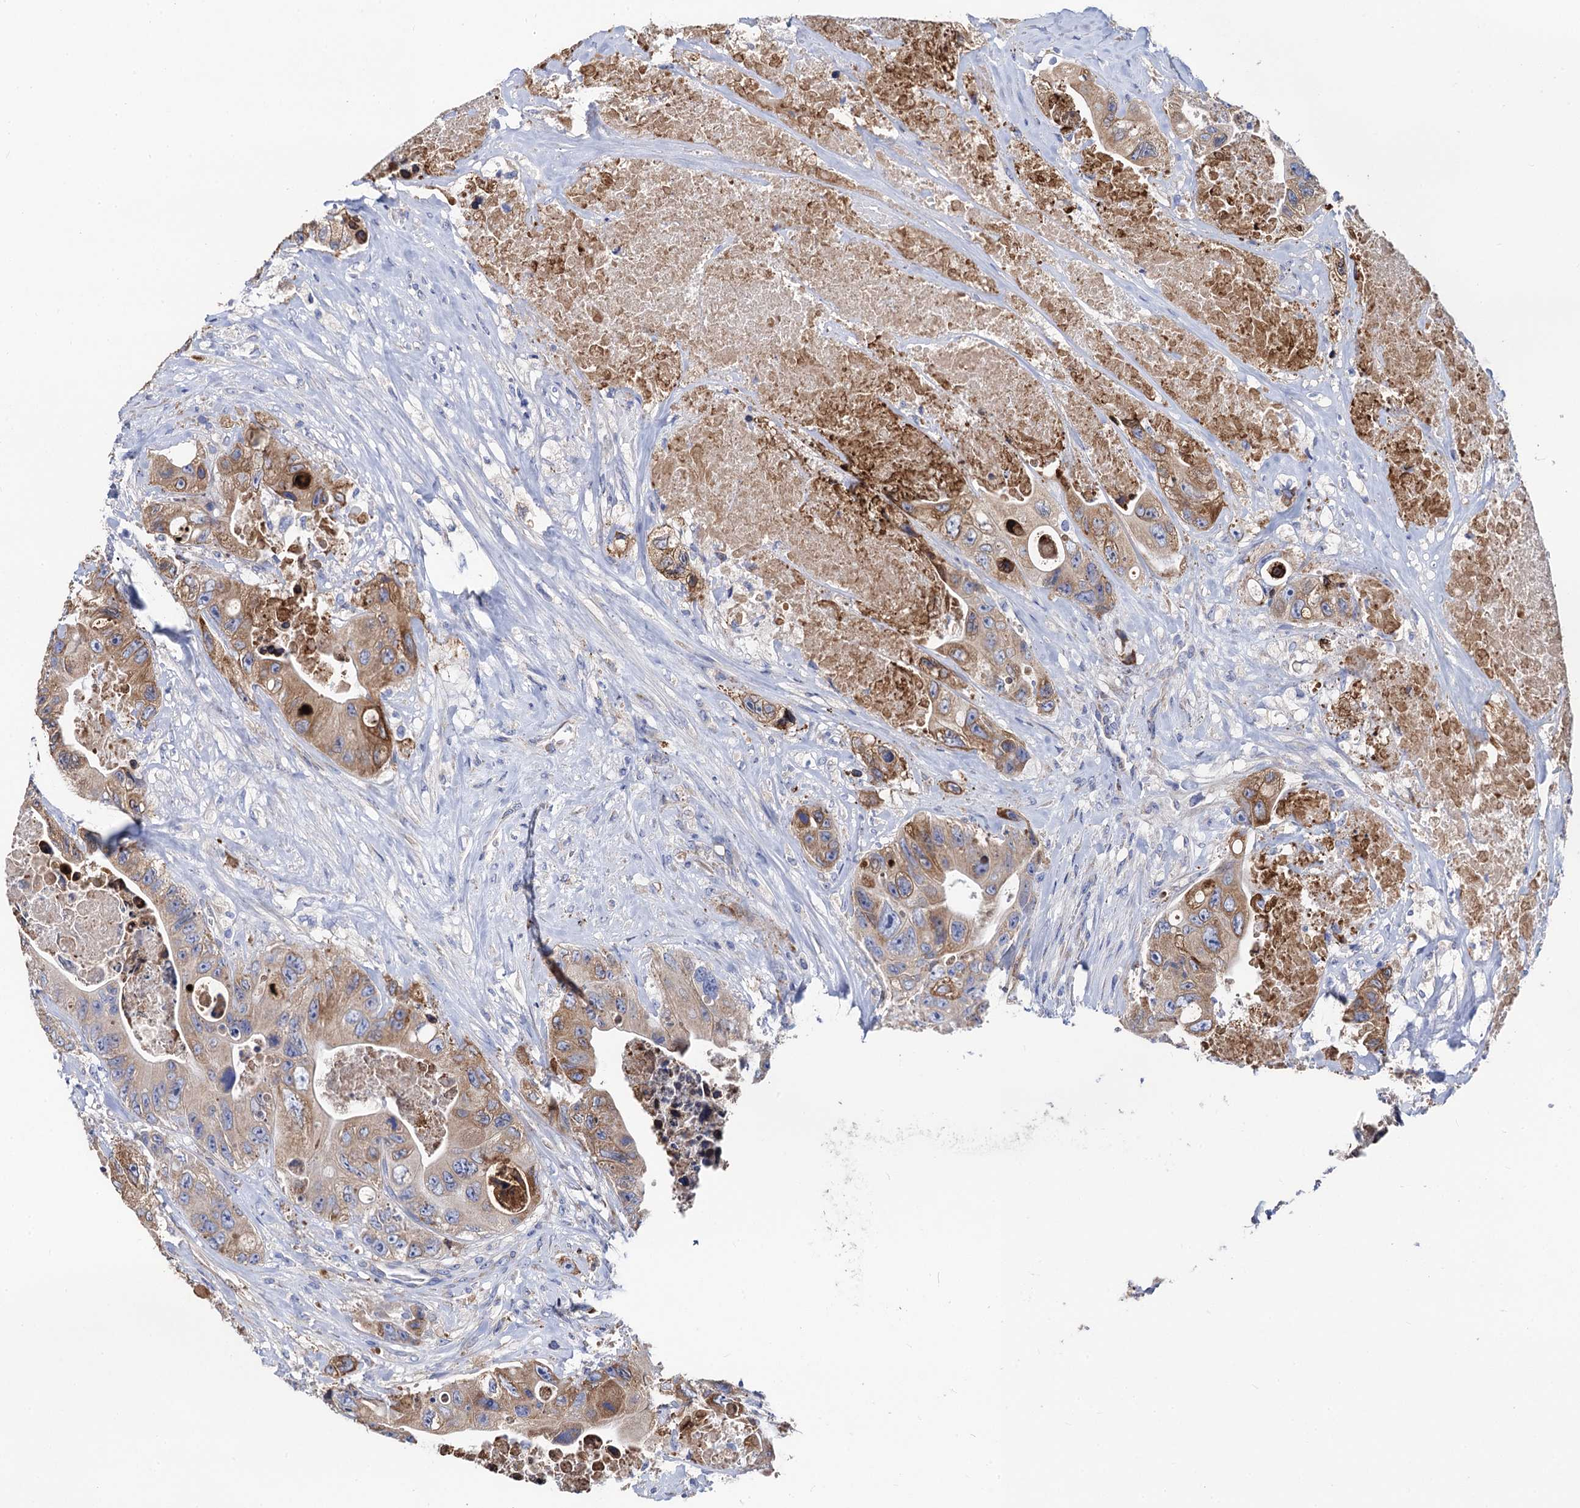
{"staining": {"intensity": "moderate", "quantity": ">75%", "location": "cytoplasmic/membranous"}, "tissue": "colorectal cancer", "cell_type": "Tumor cells", "image_type": "cancer", "snomed": [{"axis": "morphology", "description": "Adenocarcinoma, NOS"}, {"axis": "topography", "description": "Colon"}], "caption": "A brown stain shows moderate cytoplasmic/membranous positivity of a protein in human colorectal cancer (adenocarcinoma) tumor cells.", "gene": "FREM3", "patient": {"sex": "female", "age": 46}}